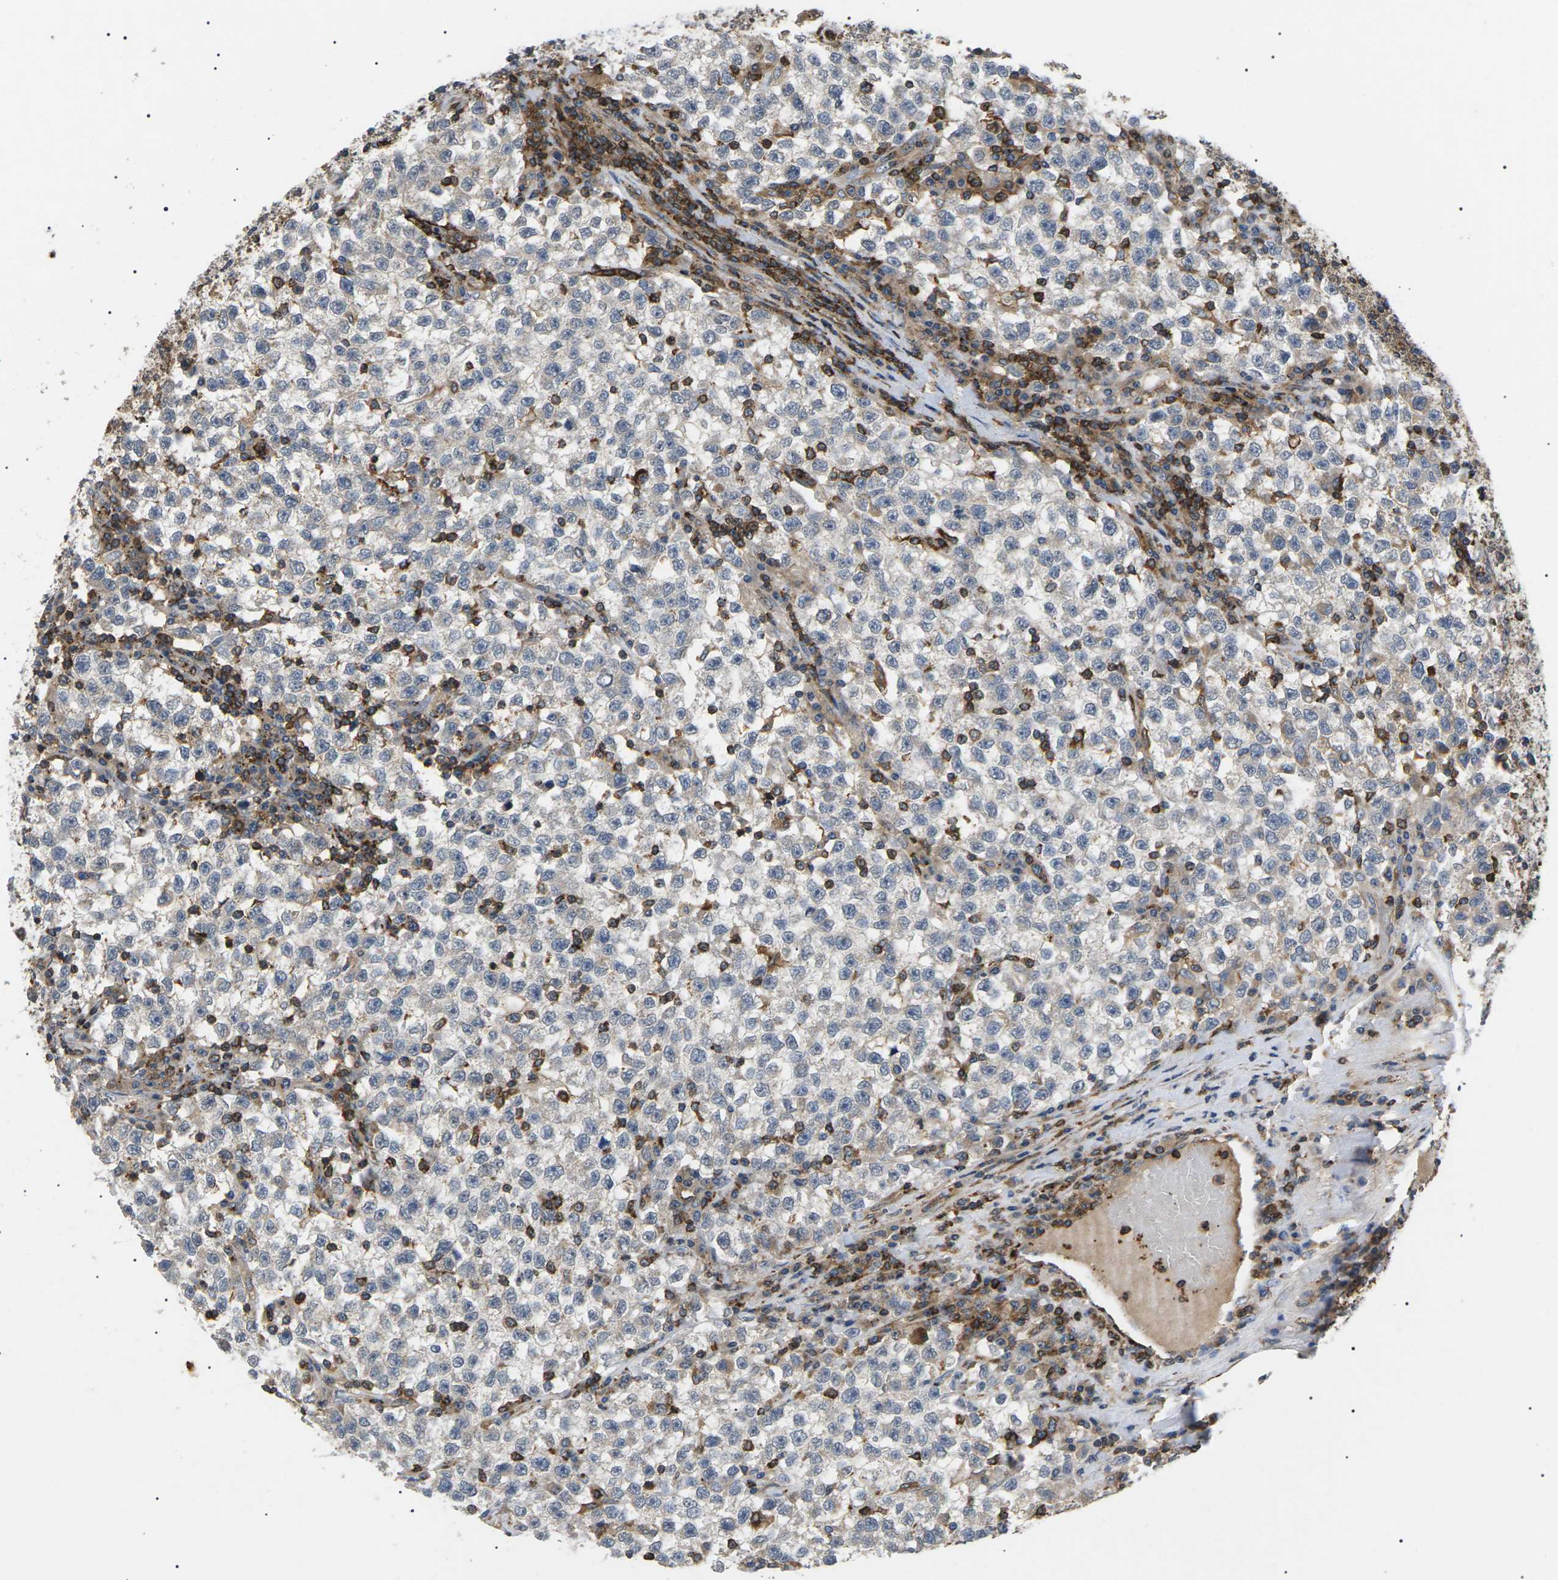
{"staining": {"intensity": "negative", "quantity": "none", "location": "none"}, "tissue": "testis cancer", "cell_type": "Tumor cells", "image_type": "cancer", "snomed": [{"axis": "morphology", "description": "Seminoma, NOS"}, {"axis": "topography", "description": "Testis"}], "caption": "This is a micrograph of immunohistochemistry staining of seminoma (testis), which shows no expression in tumor cells.", "gene": "TMTC4", "patient": {"sex": "male", "age": 22}}